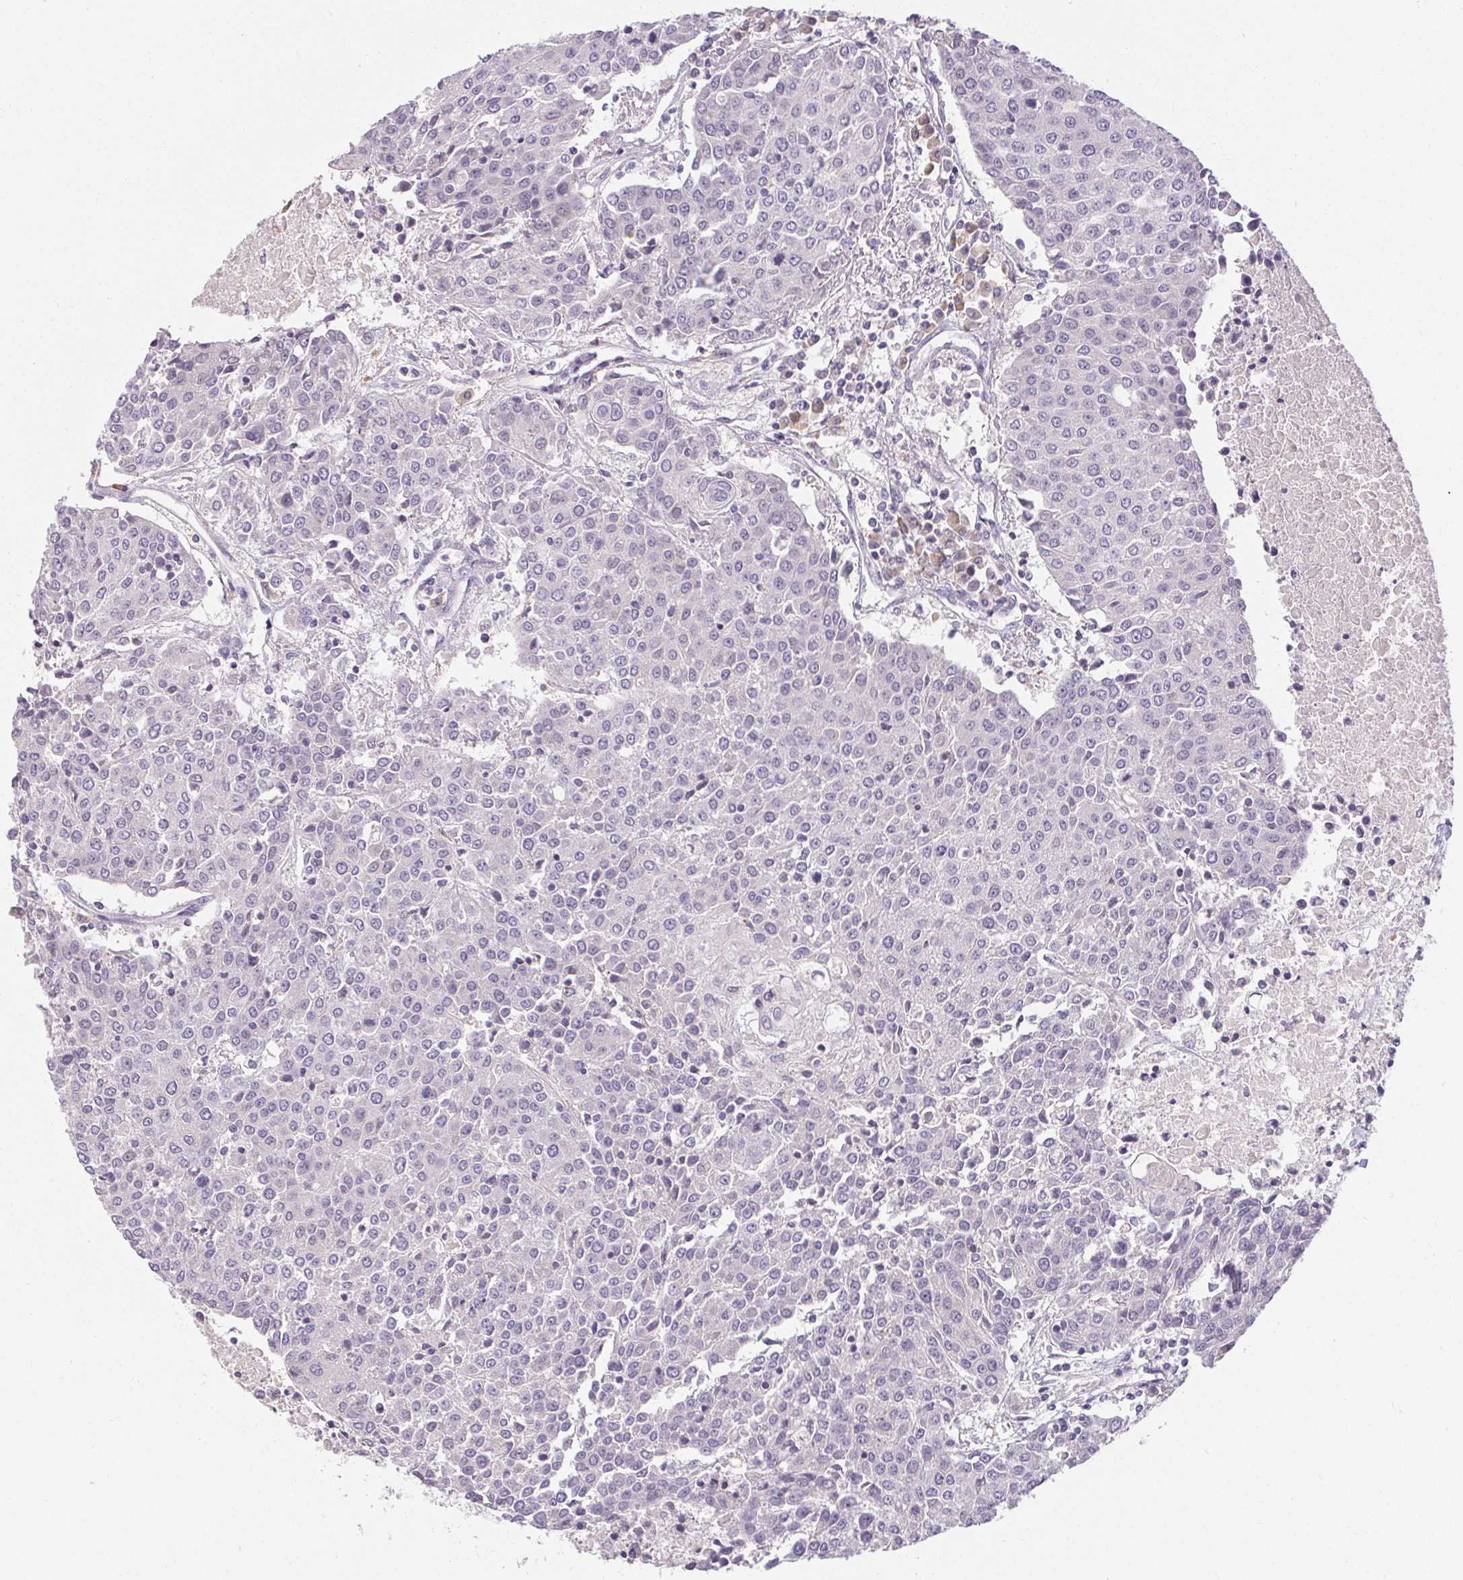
{"staining": {"intensity": "negative", "quantity": "none", "location": "none"}, "tissue": "urothelial cancer", "cell_type": "Tumor cells", "image_type": "cancer", "snomed": [{"axis": "morphology", "description": "Urothelial carcinoma, High grade"}, {"axis": "topography", "description": "Urinary bladder"}], "caption": "Image shows no protein staining in tumor cells of urothelial cancer tissue.", "gene": "TMEM52B", "patient": {"sex": "female", "age": 85}}